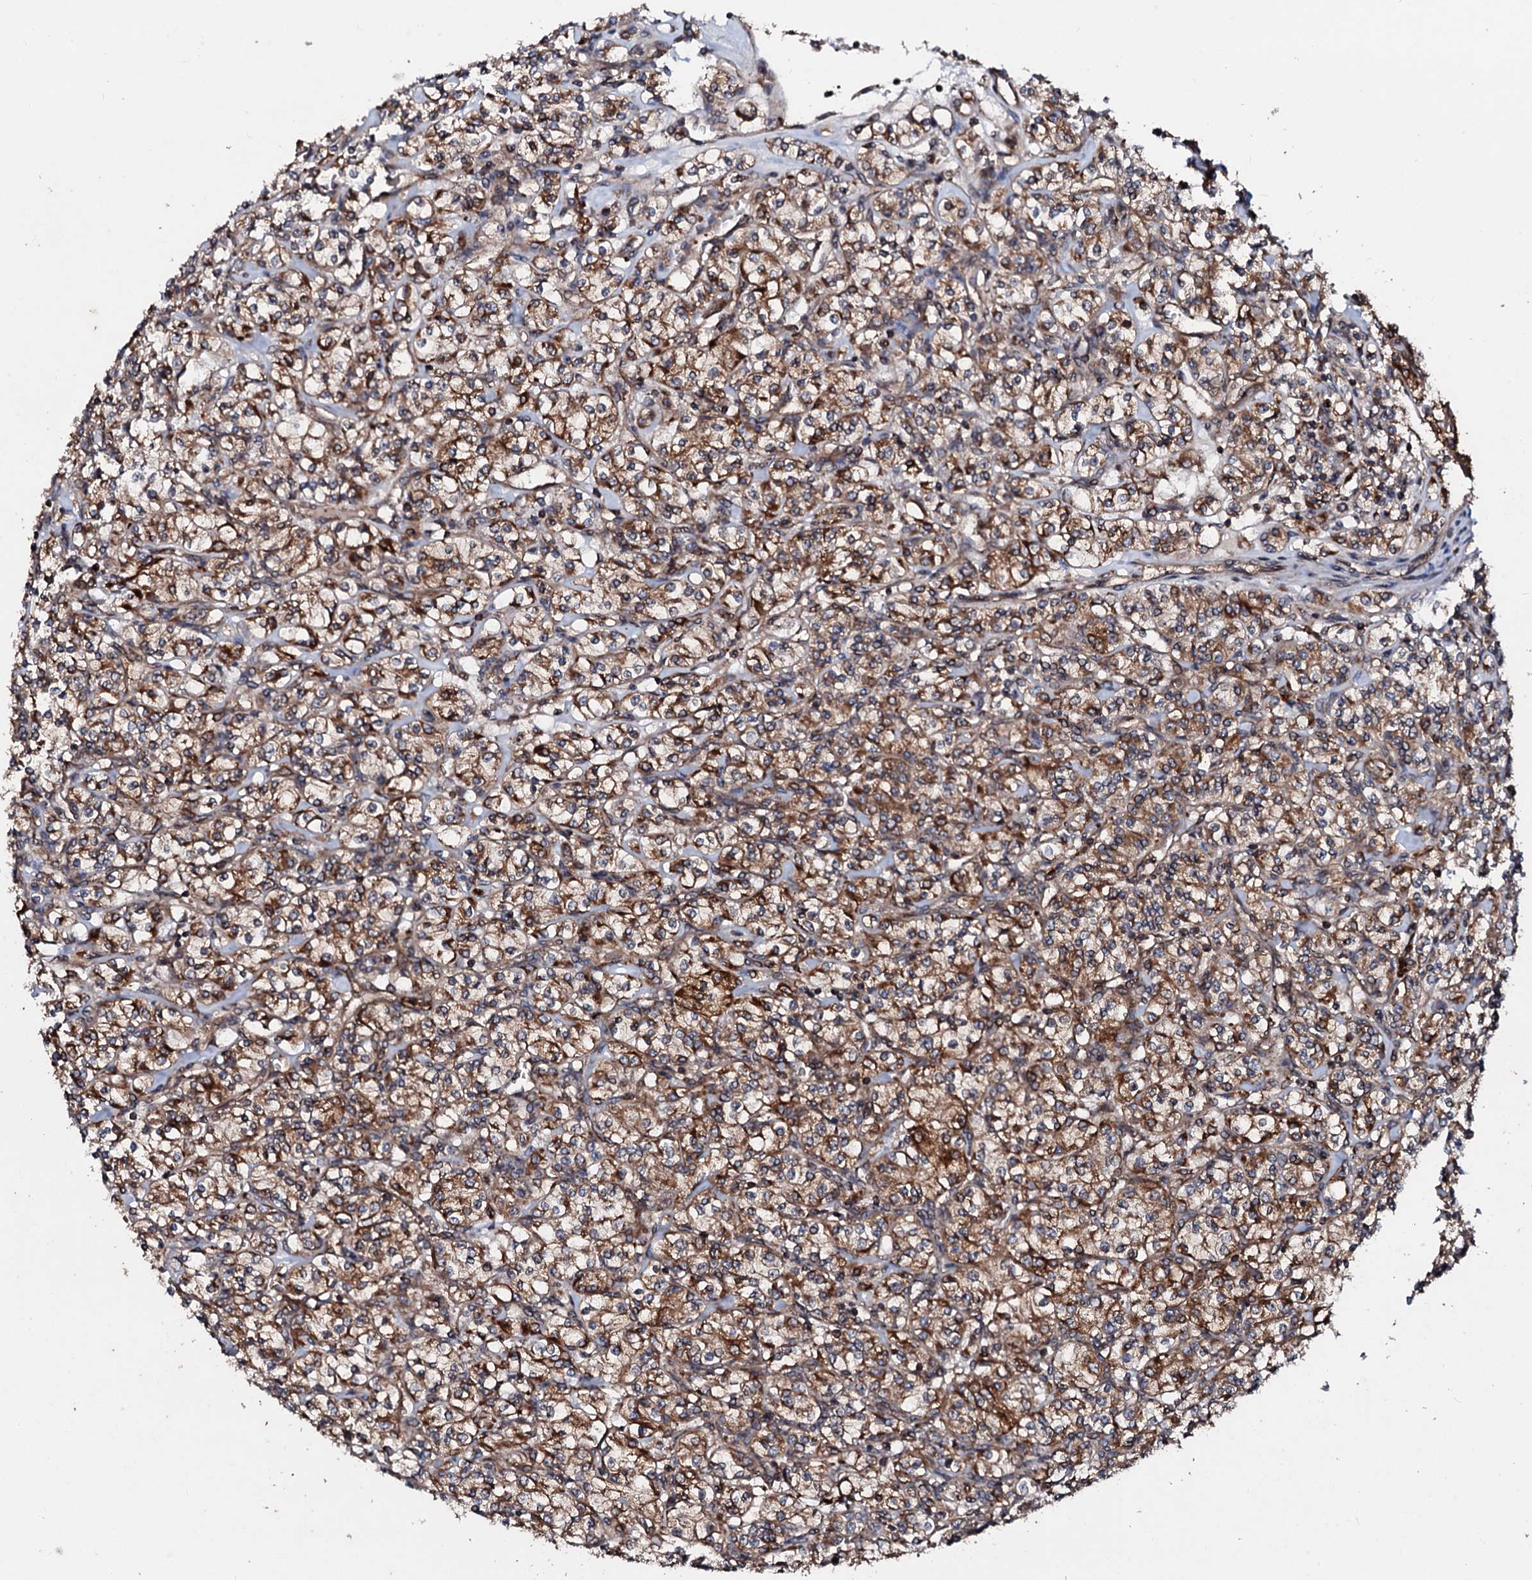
{"staining": {"intensity": "strong", "quantity": ">75%", "location": "cytoplasmic/membranous"}, "tissue": "renal cancer", "cell_type": "Tumor cells", "image_type": "cancer", "snomed": [{"axis": "morphology", "description": "Adenocarcinoma, NOS"}, {"axis": "topography", "description": "Kidney"}], "caption": "Immunohistochemical staining of adenocarcinoma (renal) displays high levels of strong cytoplasmic/membranous protein expression in about >75% of tumor cells. The protein of interest is stained brown, and the nuclei are stained in blue (DAB (3,3'-diaminobenzidine) IHC with brightfield microscopy, high magnification).", "gene": "SDHAF2", "patient": {"sex": "male", "age": 77}}